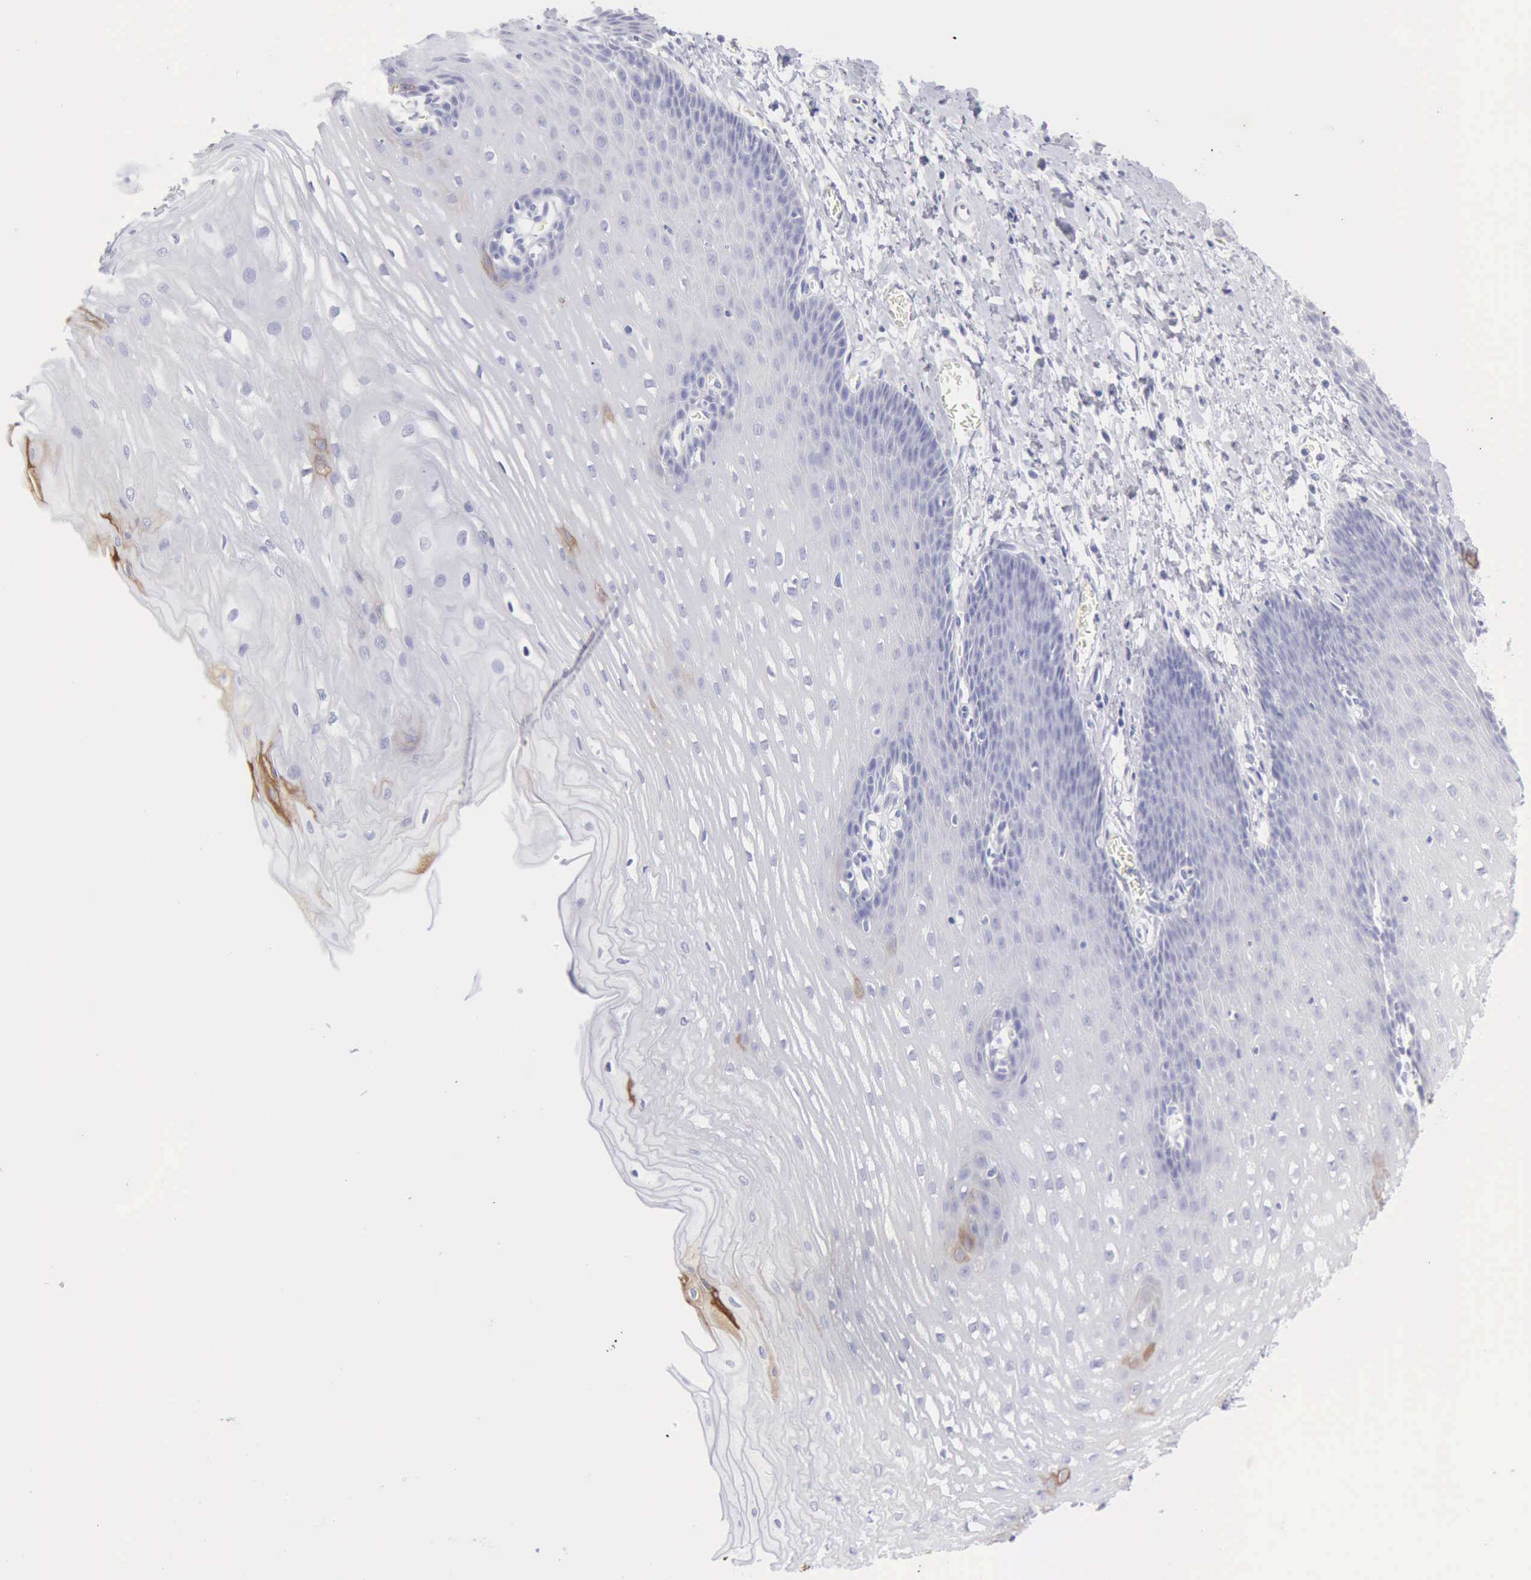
{"staining": {"intensity": "moderate", "quantity": "<25%", "location": "cytoplasmic/membranous"}, "tissue": "esophagus", "cell_type": "Squamous epithelial cells", "image_type": "normal", "snomed": [{"axis": "morphology", "description": "Normal tissue, NOS"}, {"axis": "topography", "description": "Esophagus"}], "caption": "Brown immunohistochemical staining in normal esophagus shows moderate cytoplasmic/membranous staining in about <25% of squamous epithelial cells.", "gene": "KRT10", "patient": {"sex": "male", "age": 70}}